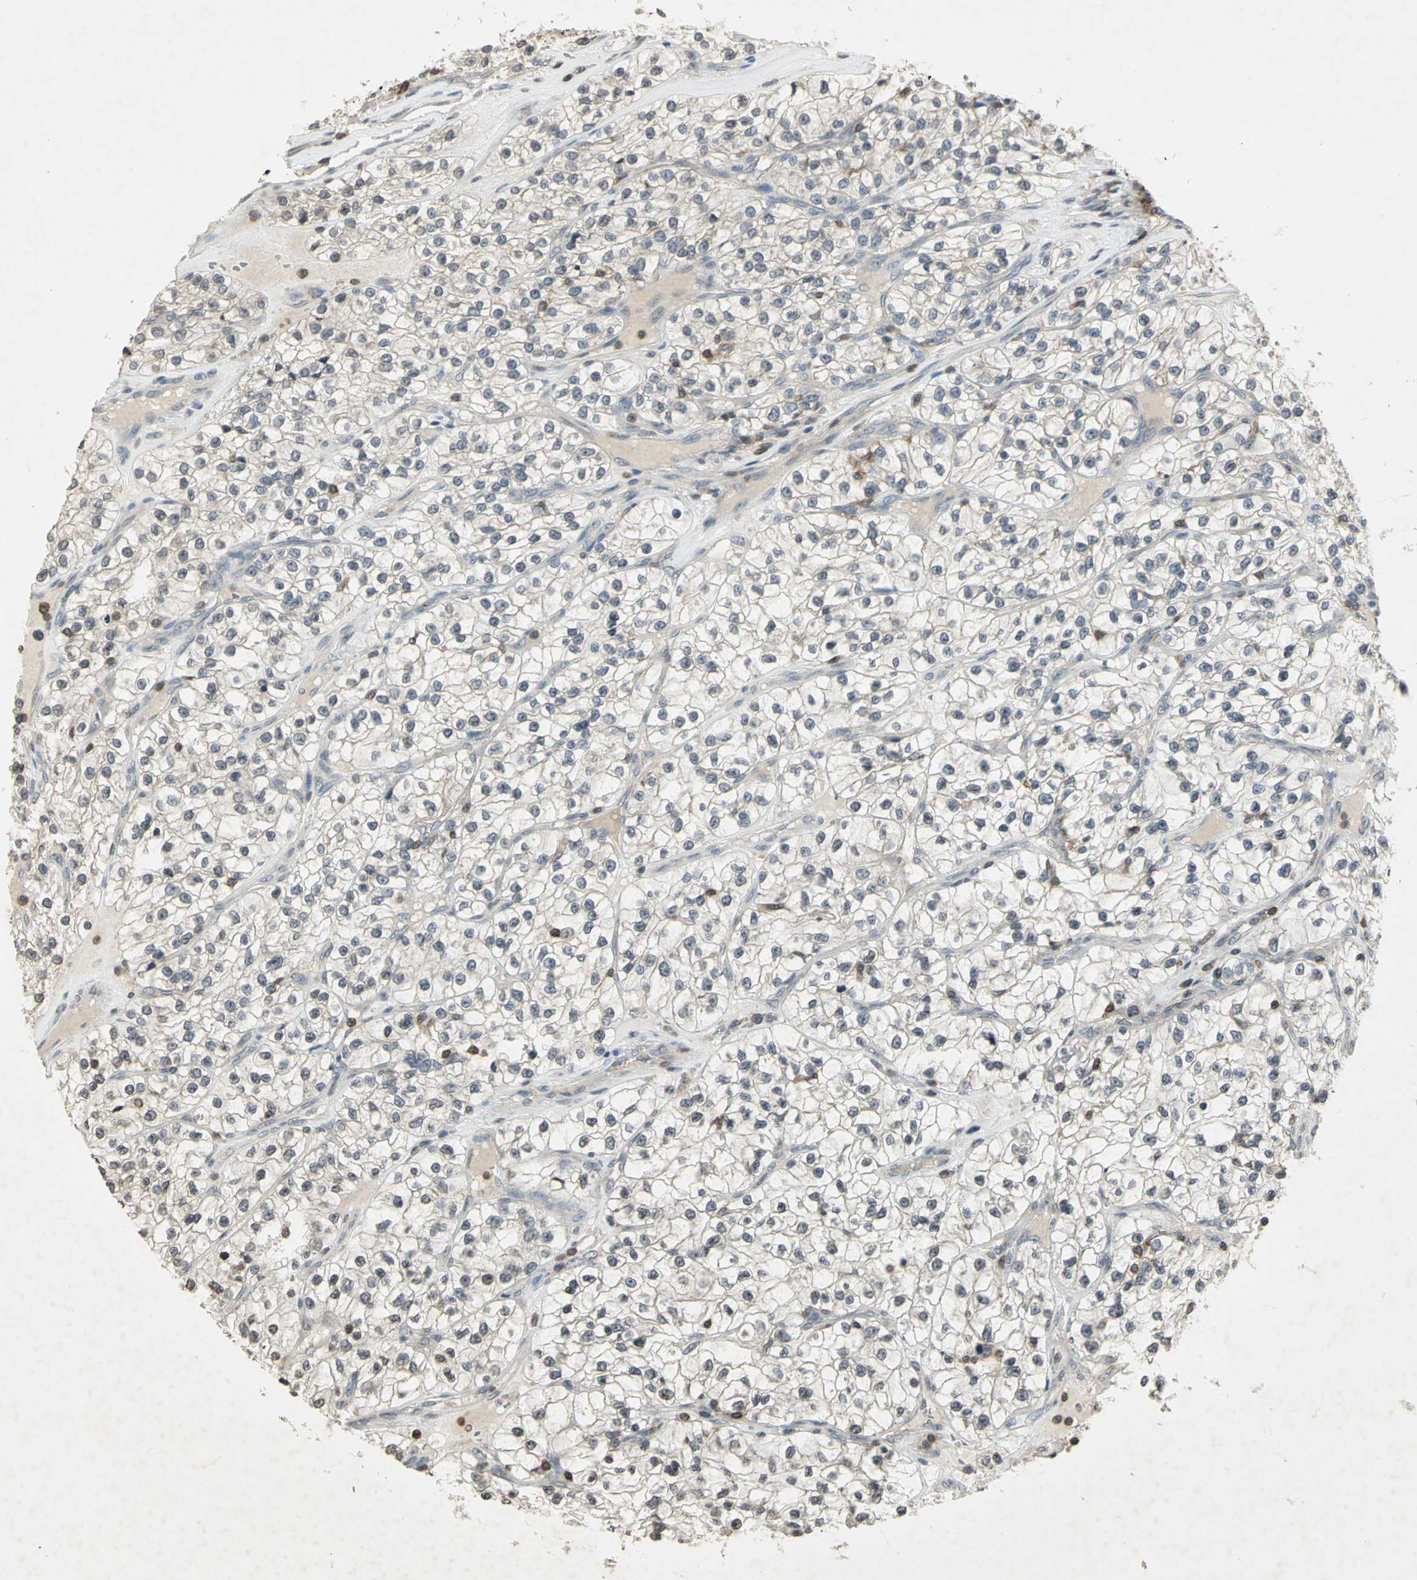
{"staining": {"intensity": "weak", "quantity": "<25%", "location": "nuclear"}, "tissue": "renal cancer", "cell_type": "Tumor cells", "image_type": "cancer", "snomed": [{"axis": "morphology", "description": "Adenocarcinoma, NOS"}, {"axis": "topography", "description": "Kidney"}], "caption": "Tumor cells are negative for brown protein staining in renal adenocarcinoma. Brightfield microscopy of immunohistochemistry stained with DAB (brown) and hematoxylin (blue), captured at high magnification.", "gene": "IL16", "patient": {"sex": "female", "age": 57}}